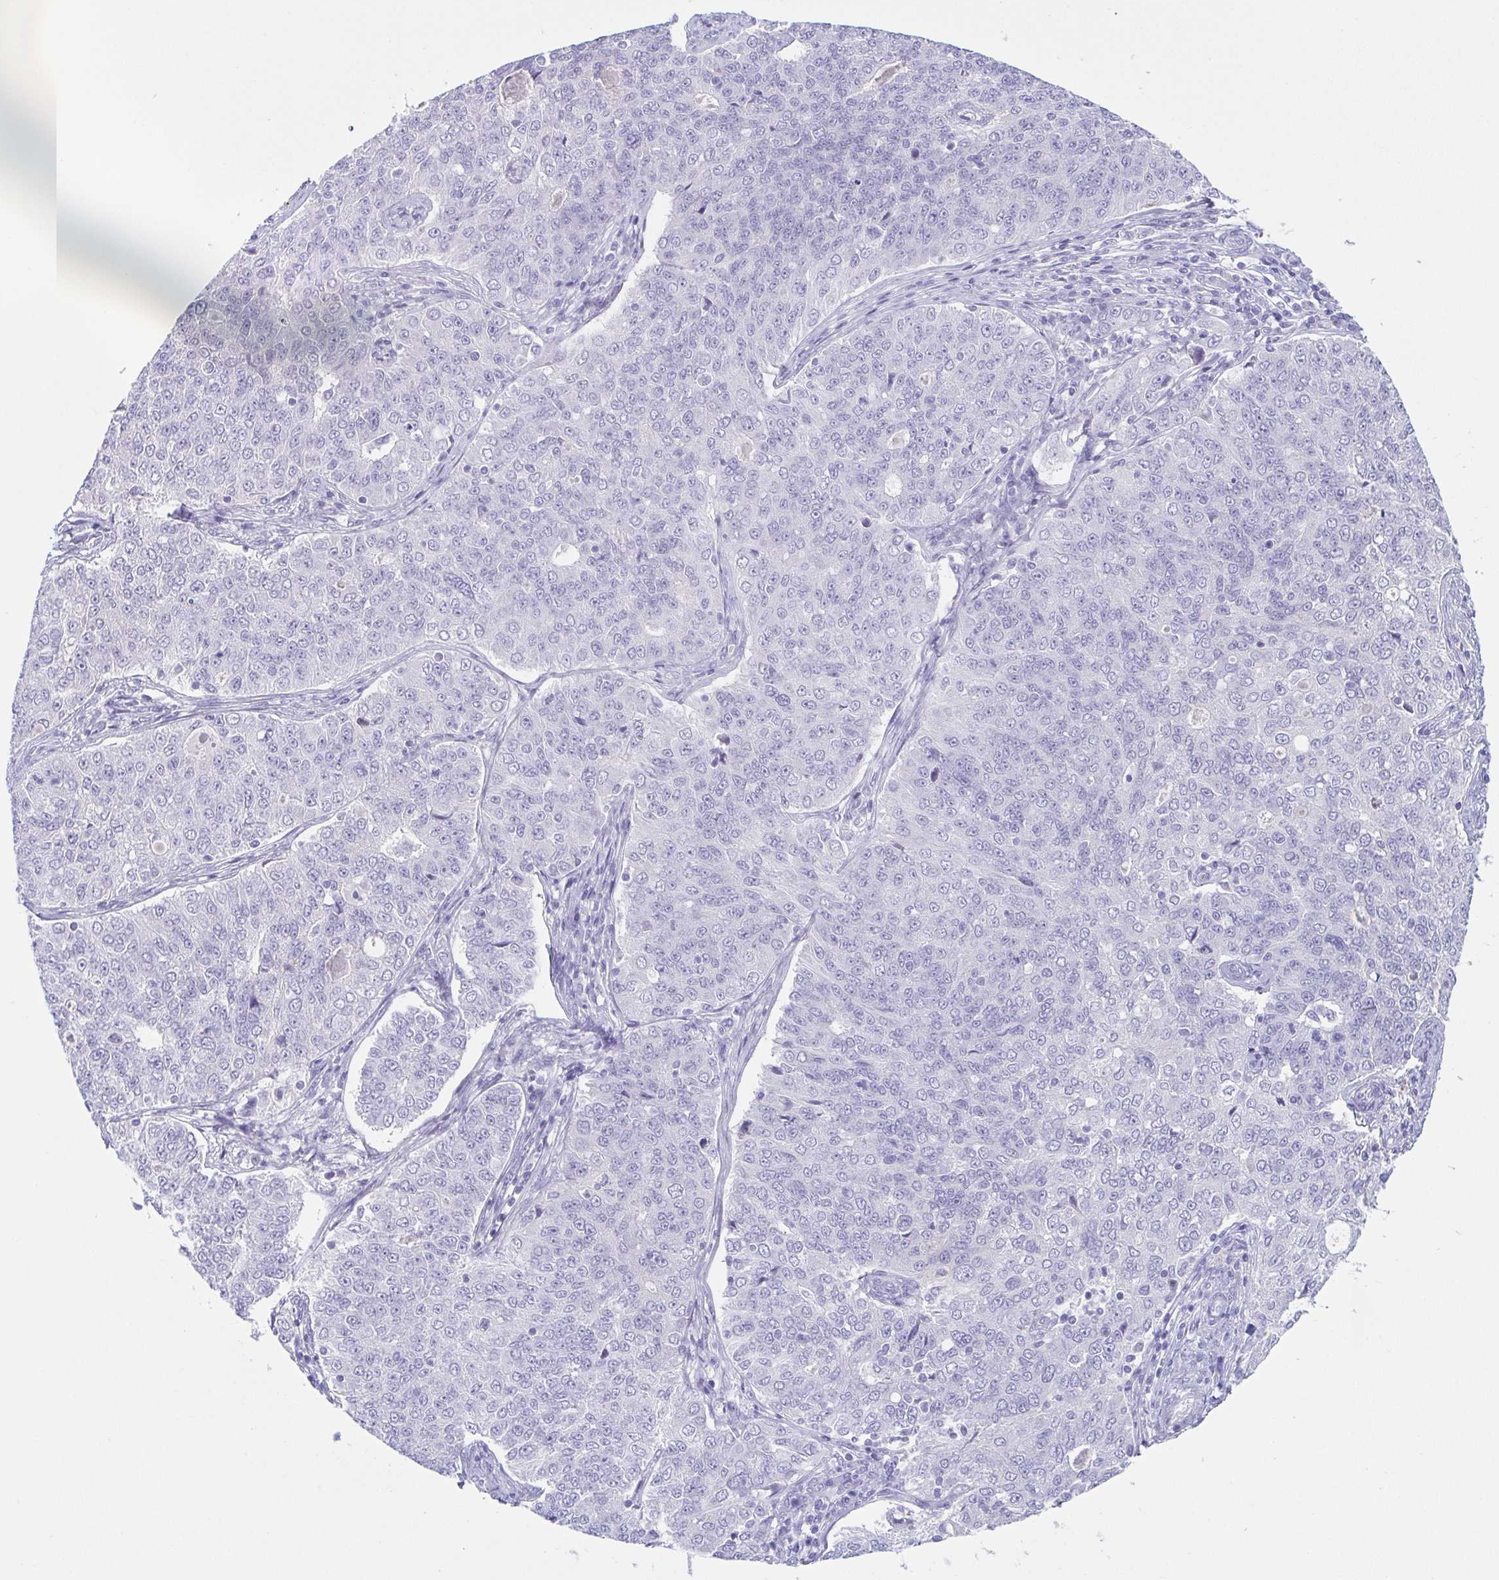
{"staining": {"intensity": "negative", "quantity": "none", "location": "none"}, "tissue": "endometrial cancer", "cell_type": "Tumor cells", "image_type": "cancer", "snomed": [{"axis": "morphology", "description": "Adenocarcinoma, NOS"}, {"axis": "topography", "description": "Endometrium"}], "caption": "Endometrial cancer (adenocarcinoma) stained for a protein using IHC reveals no expression tumor cells.", "gene": "TAGLN3", "patient": {"sex": "female", "age": 43}}